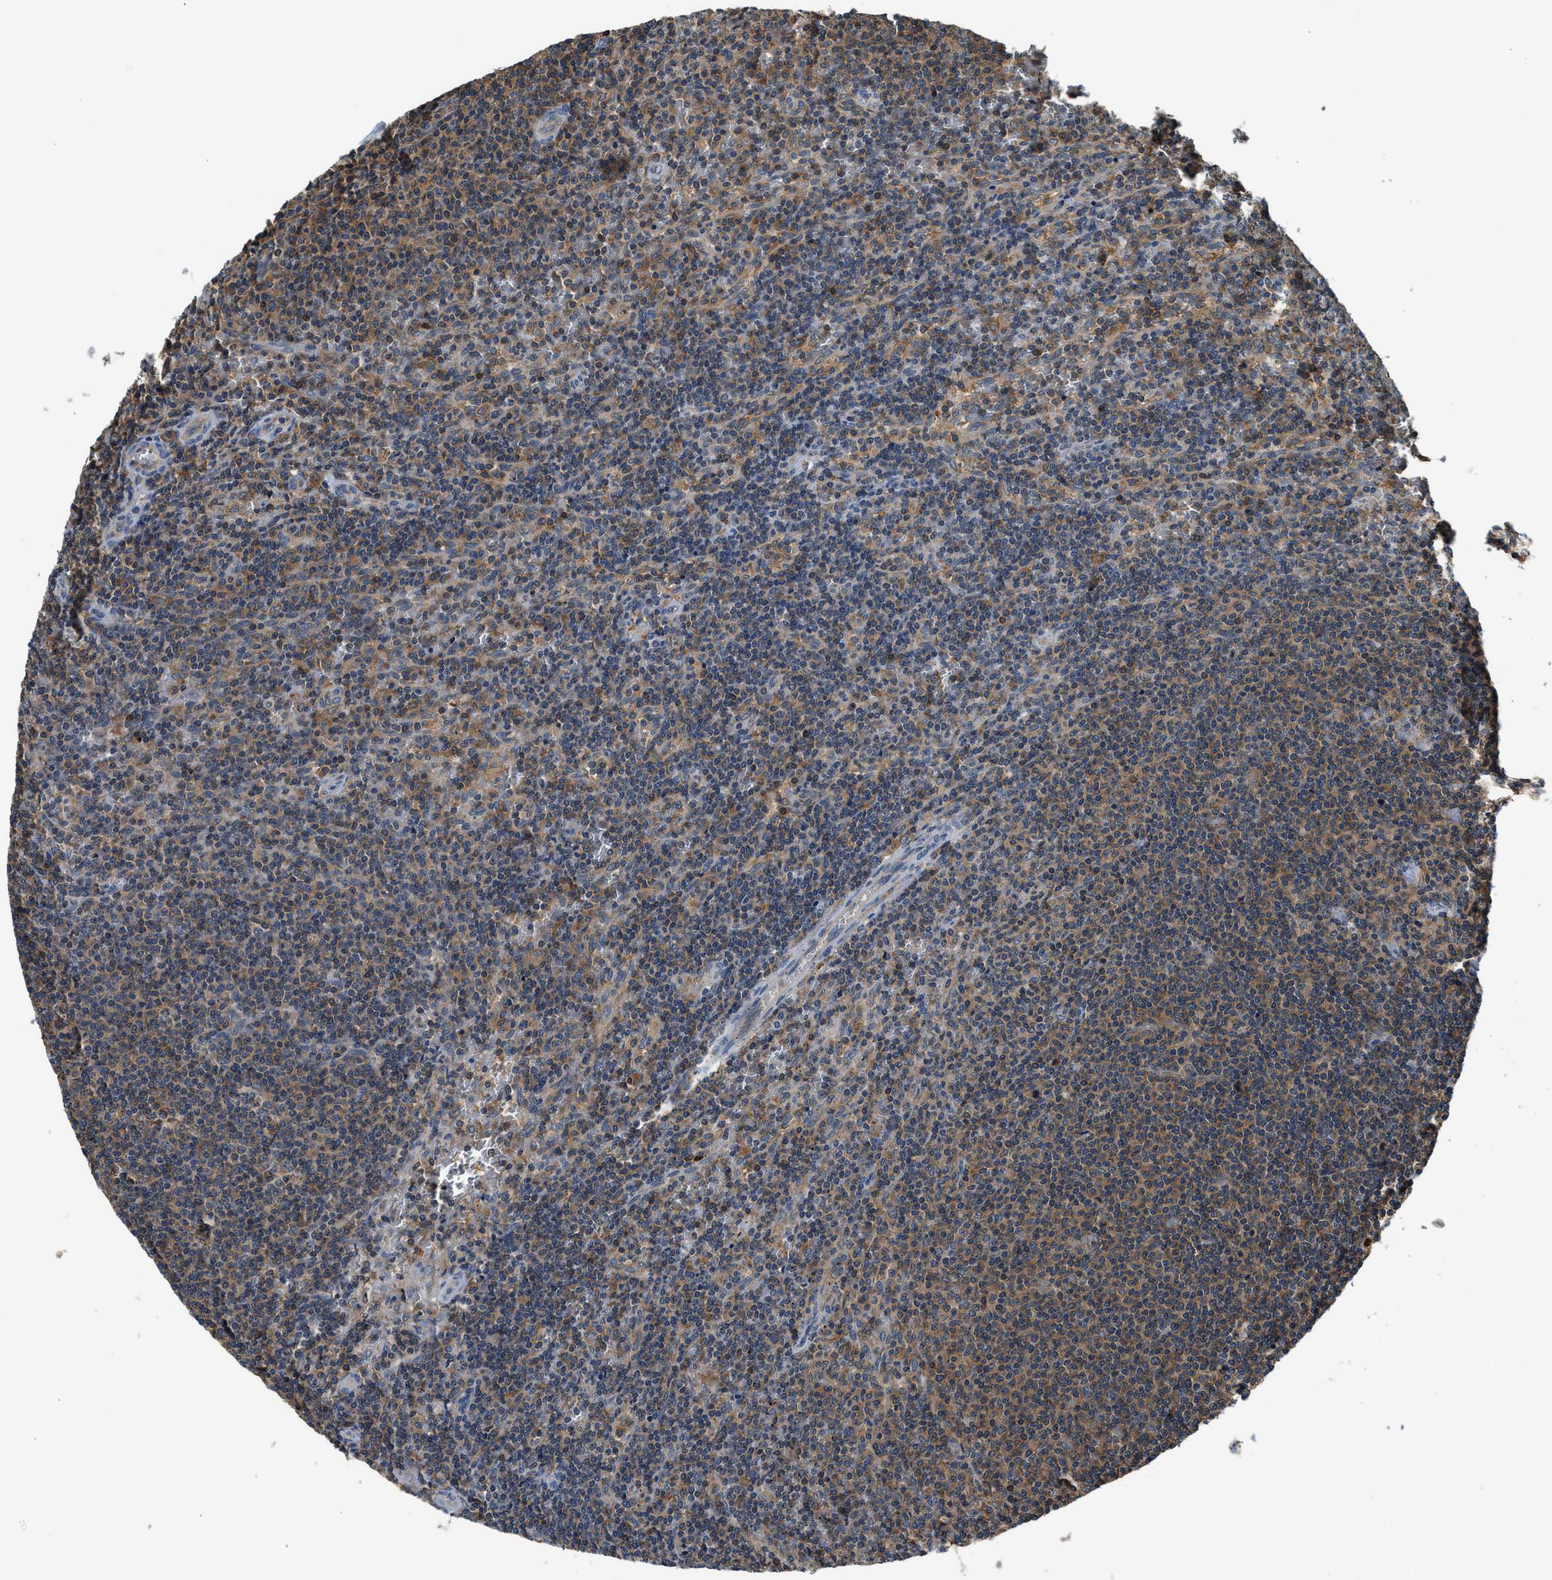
{"staining": {"intensity": "moderate", "quantity": ">75%", "location": "cytoplasmic/membranous"}, "tissue": "lymphoma", "cell_type": "Tumor cells", "image_type": "cancer", "snomed": [{"axis": "morphology", "description": "Malignant lymphoma, non-Hodgkin's type, Low grade"}, {"axis": "topography", "description": "Spleen"}], "caption": "Immunohistochemistry image of neoplastic tissue: human malignant lymphoma, non-Hodgkin's type (low-grade) stained using IHC displays medium levels of moderate protein expression localized specifically in the cytoplasmic/membranous of tumor cells, appearing as a cytoplasmic/membranous brown color.", "gene": "PAFAH2", "patient": {"sex": "female", "age": 50}}